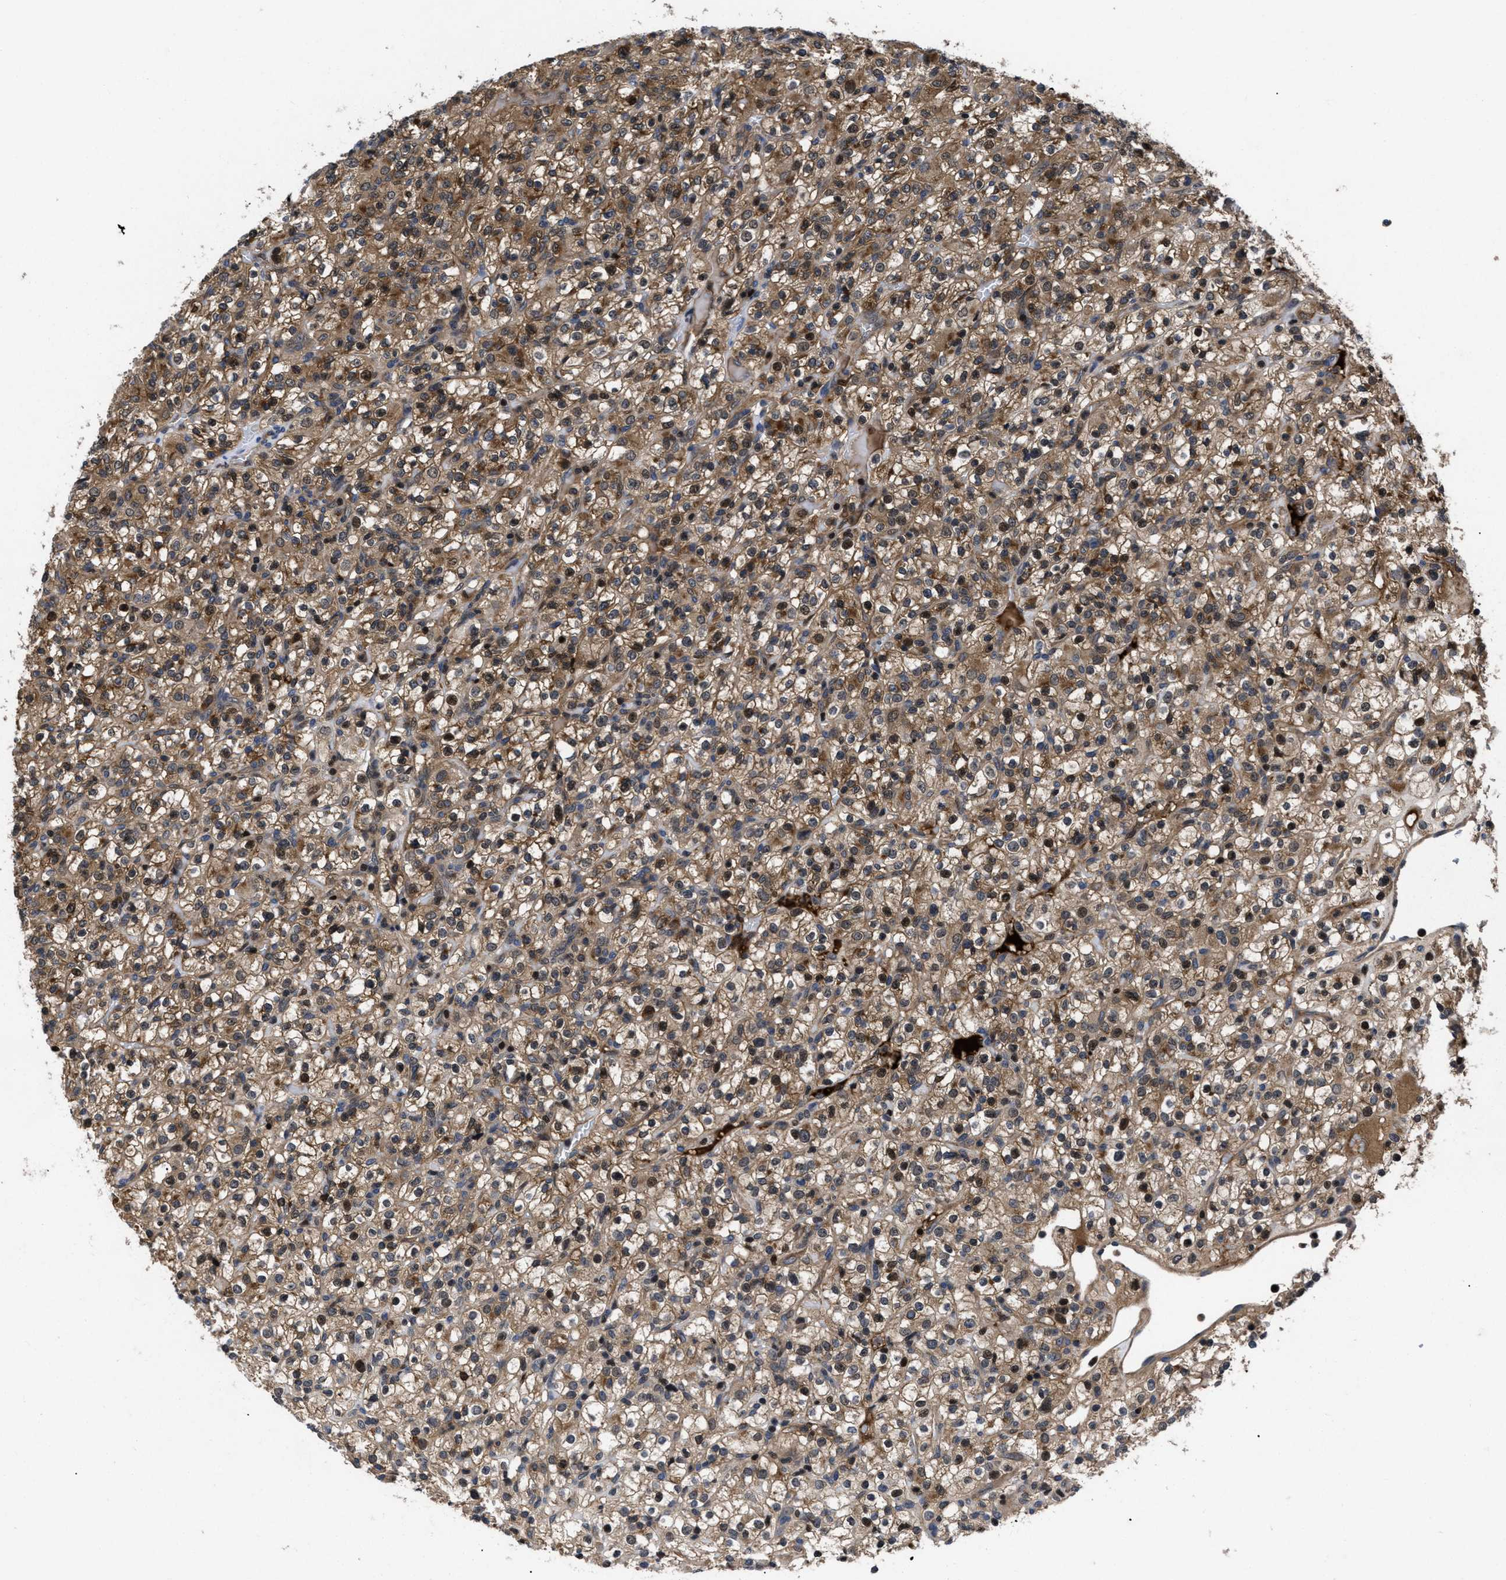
{"staining": {"intensity": "moderate", "quantity": ">75%", "location": "cytoplasmic/membranous,nuclear"}, "tissue": "renal cancer", "cell_type": "Tumor cells", "image_type": "cancer", "snomed": [{"axis": "morphology", "description": "Normal tissue, NOS"}, {"axis": "morphology", "description": "Adenocarcinoma, NOS"}, {"axis": "topography", "description": "Kidney"}], "caption": "Renal cancer (adenocarcinoma) stained for a protein (brown) shows moderate cytoplasmic/membranous and nuclear positive positivity in about >75% of tumor cells.", "gene": "FAM200A", "patient": {"sex": "female", "age": 72}}